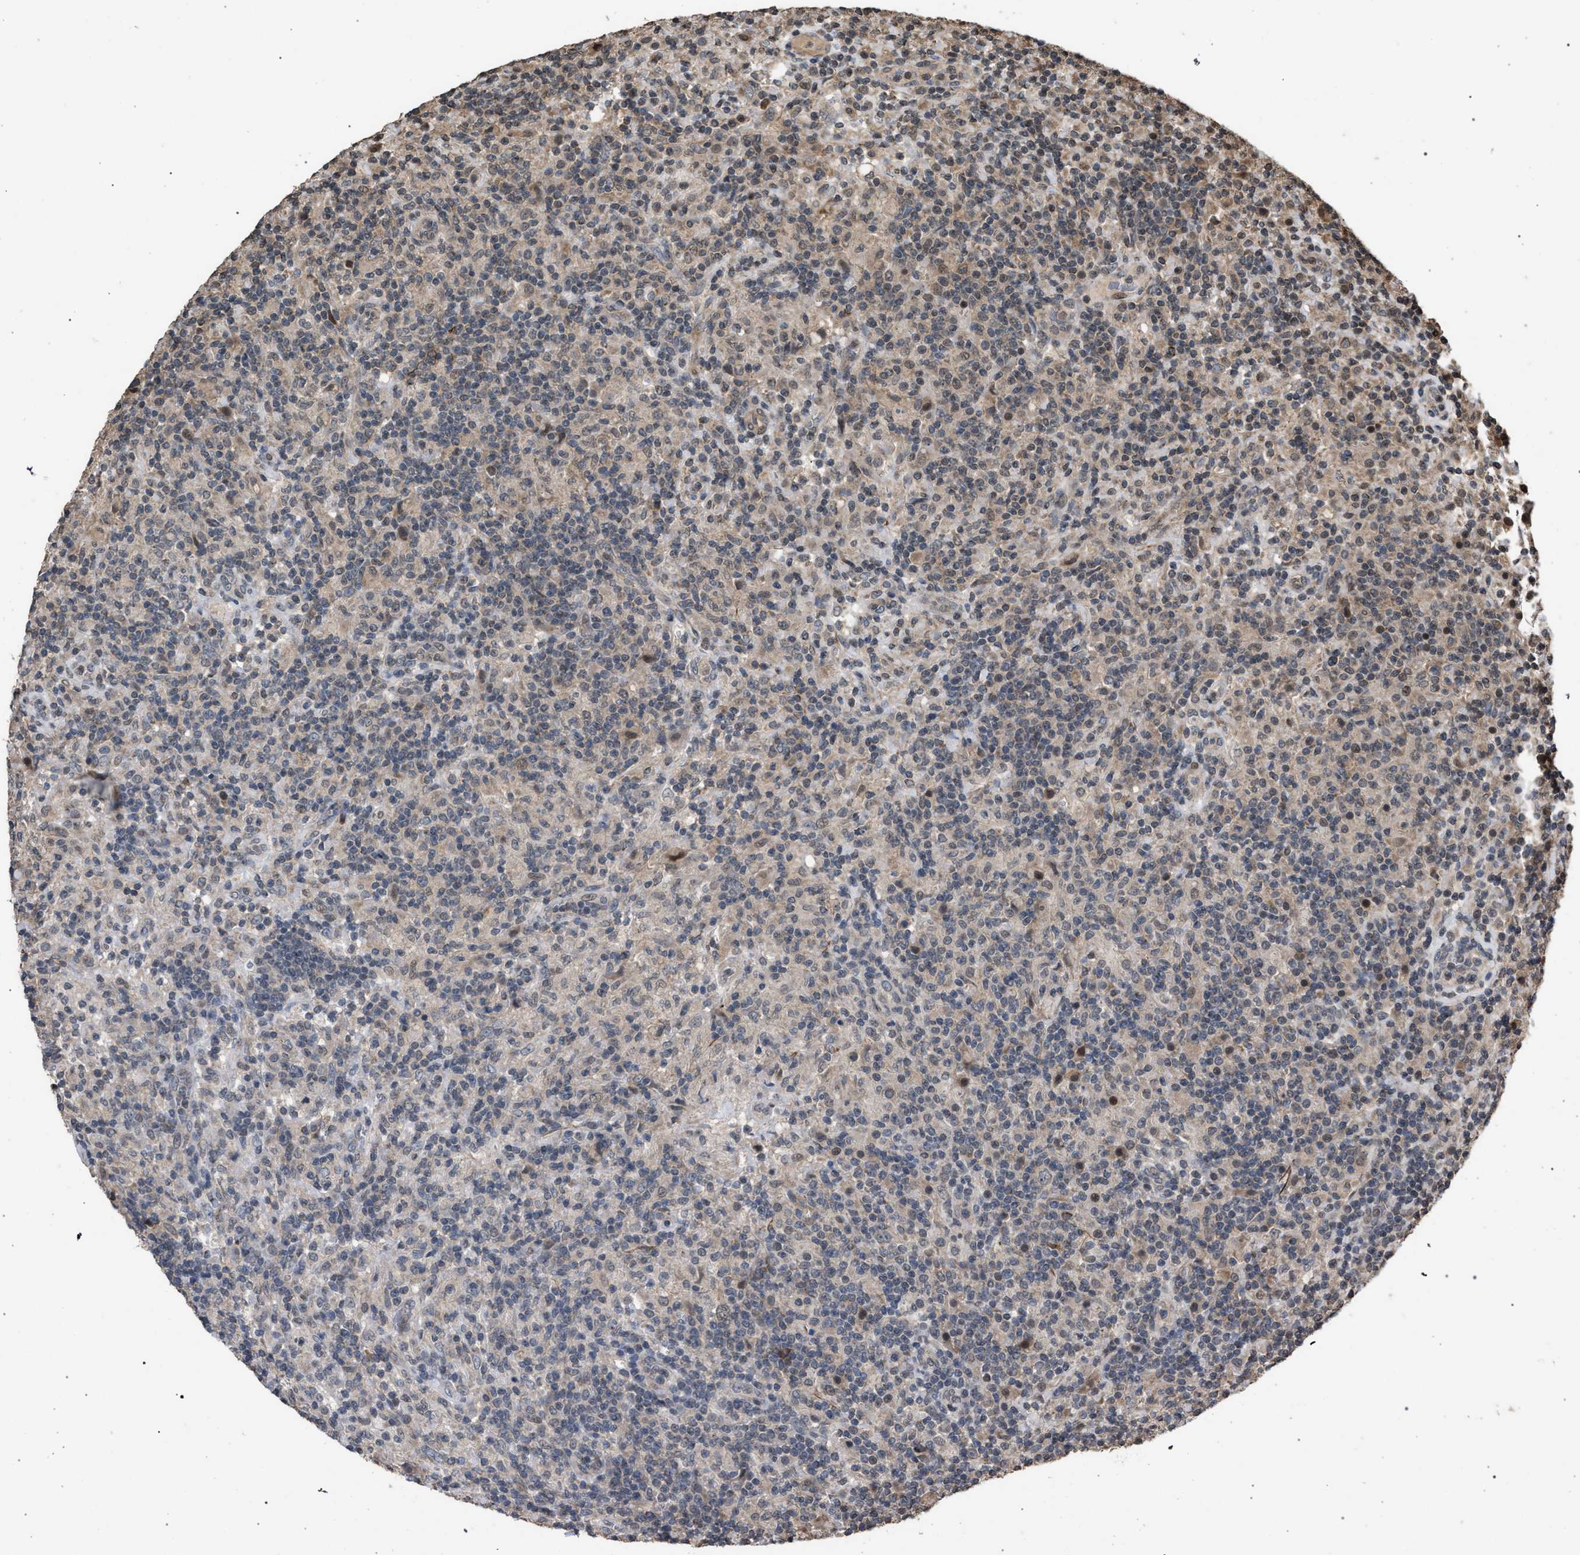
{"staining": {"intensity": "weak", "quantity": "<25%", "location": "cytoplasmic/membranous"}, "tissue": "lymphoma", "cell_type": "Tumor cells", "image_type": "cancer", "snomed": [{"axis": "morphology", "description": "Hodgkin's disease, NOS"}, {"axis": "topography", "description": "Lymph node"}], "caption": "Immunohistochemical staining of human lymphoma shows no significant expression in tumor cells. The staining is performed using DAB brown chromogen with nuclei counter-stained in using hematoxylin.", "gene": "NAA35", "patient": {"sex": "male", "age": 70}}